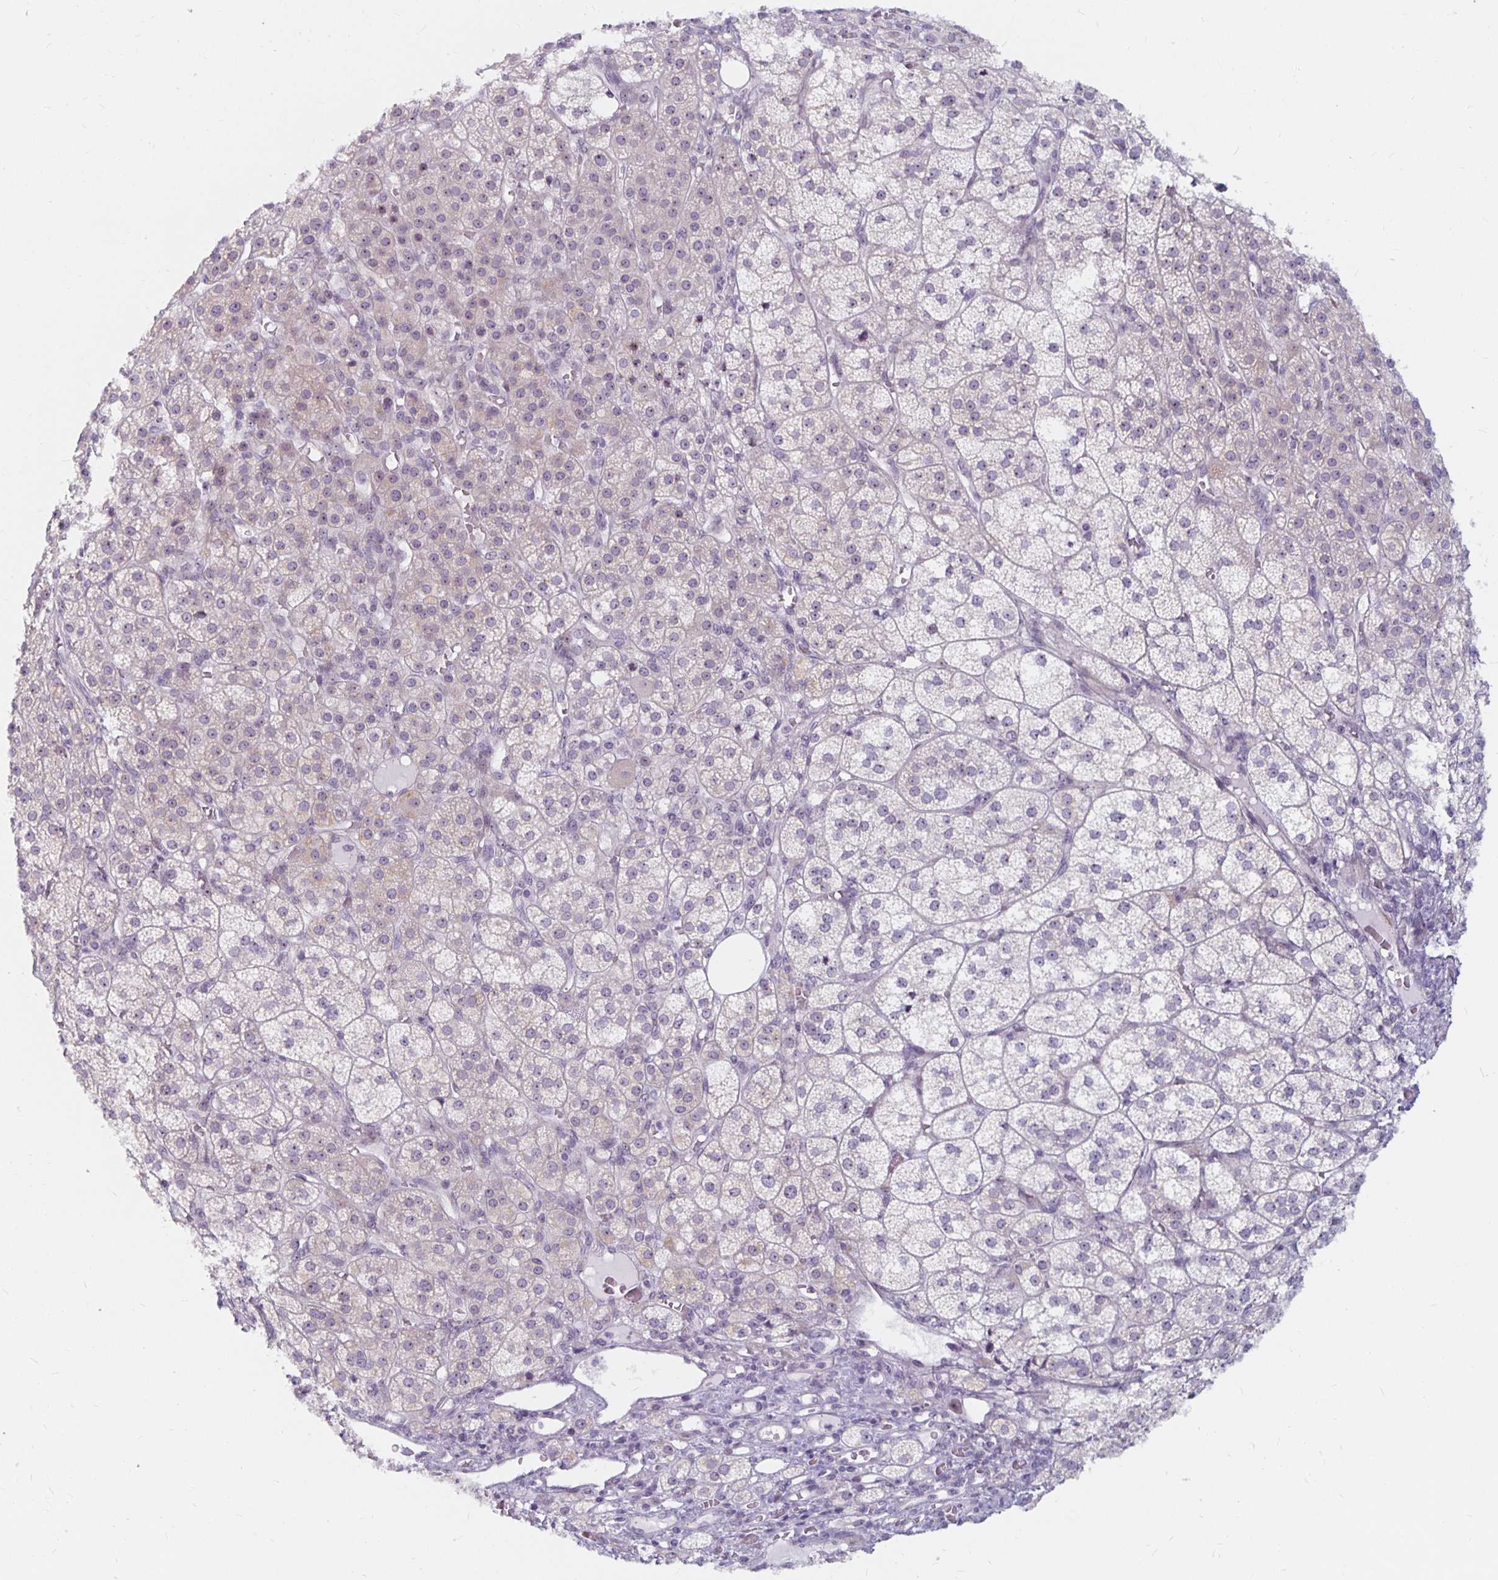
{"staining": {"intensity": "weak", "quantity": "25%-75%", "location": "cytoplasmic/membranous,nuclear"}, "tissue": "adrenal gland", "cell_type": "Glandular cells", "image_type": "normal", "snomed": [{"axis": "morphology", "description": "Normal tissue, NOS"}, {"axis": "topography", "description": "Adrenal gland"}], "caption": "A low amount of weak cytoplasmic/membranous,nuclear staining is appreciated in about 25%-75% of glandular cells in normal adrenal gland. (Brightfield microscopy of DAB IHC at high magnification).", "gene": "NUP85", "patient": {"sex": "female", "age": 60}}